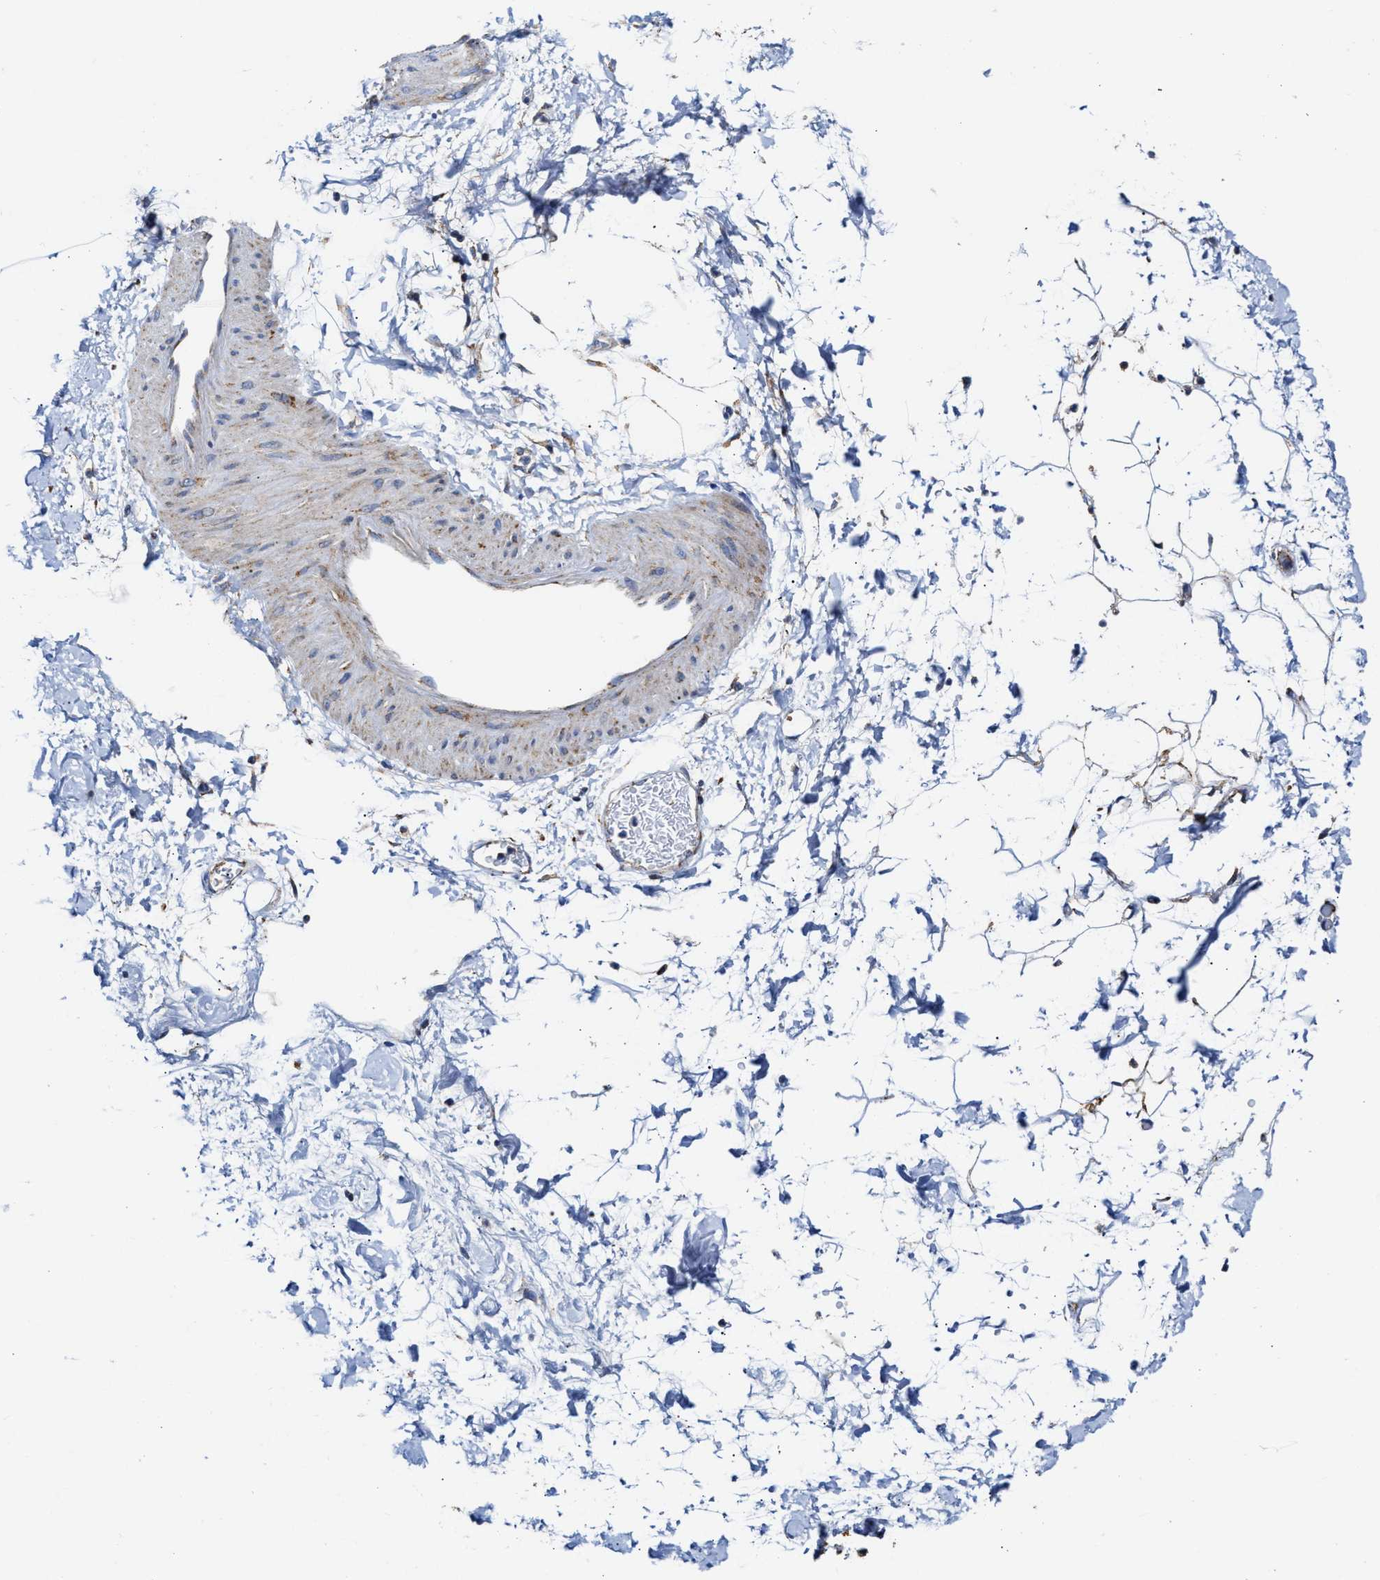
{"staining": {"intensity": "weak", "quantity": ">75%", "location": "cytoplasmic/membranous"}, "tissue": "adipose tissue", "cell_type": "Adipocytes", "image_type": "normal", "snomed": [{"axis": "morphology", "description": "Normal tissue, NOS"}, {"axis": "topography", "description": "Soft tissue"}], "caption": "Adipocytes exhibit low levels of weak cytoplasmic/membranous staining in approximately >75% of cells in benign adipose tissue.", "gene": "MECR", "patient": {"sex": "male", "age": 72}}